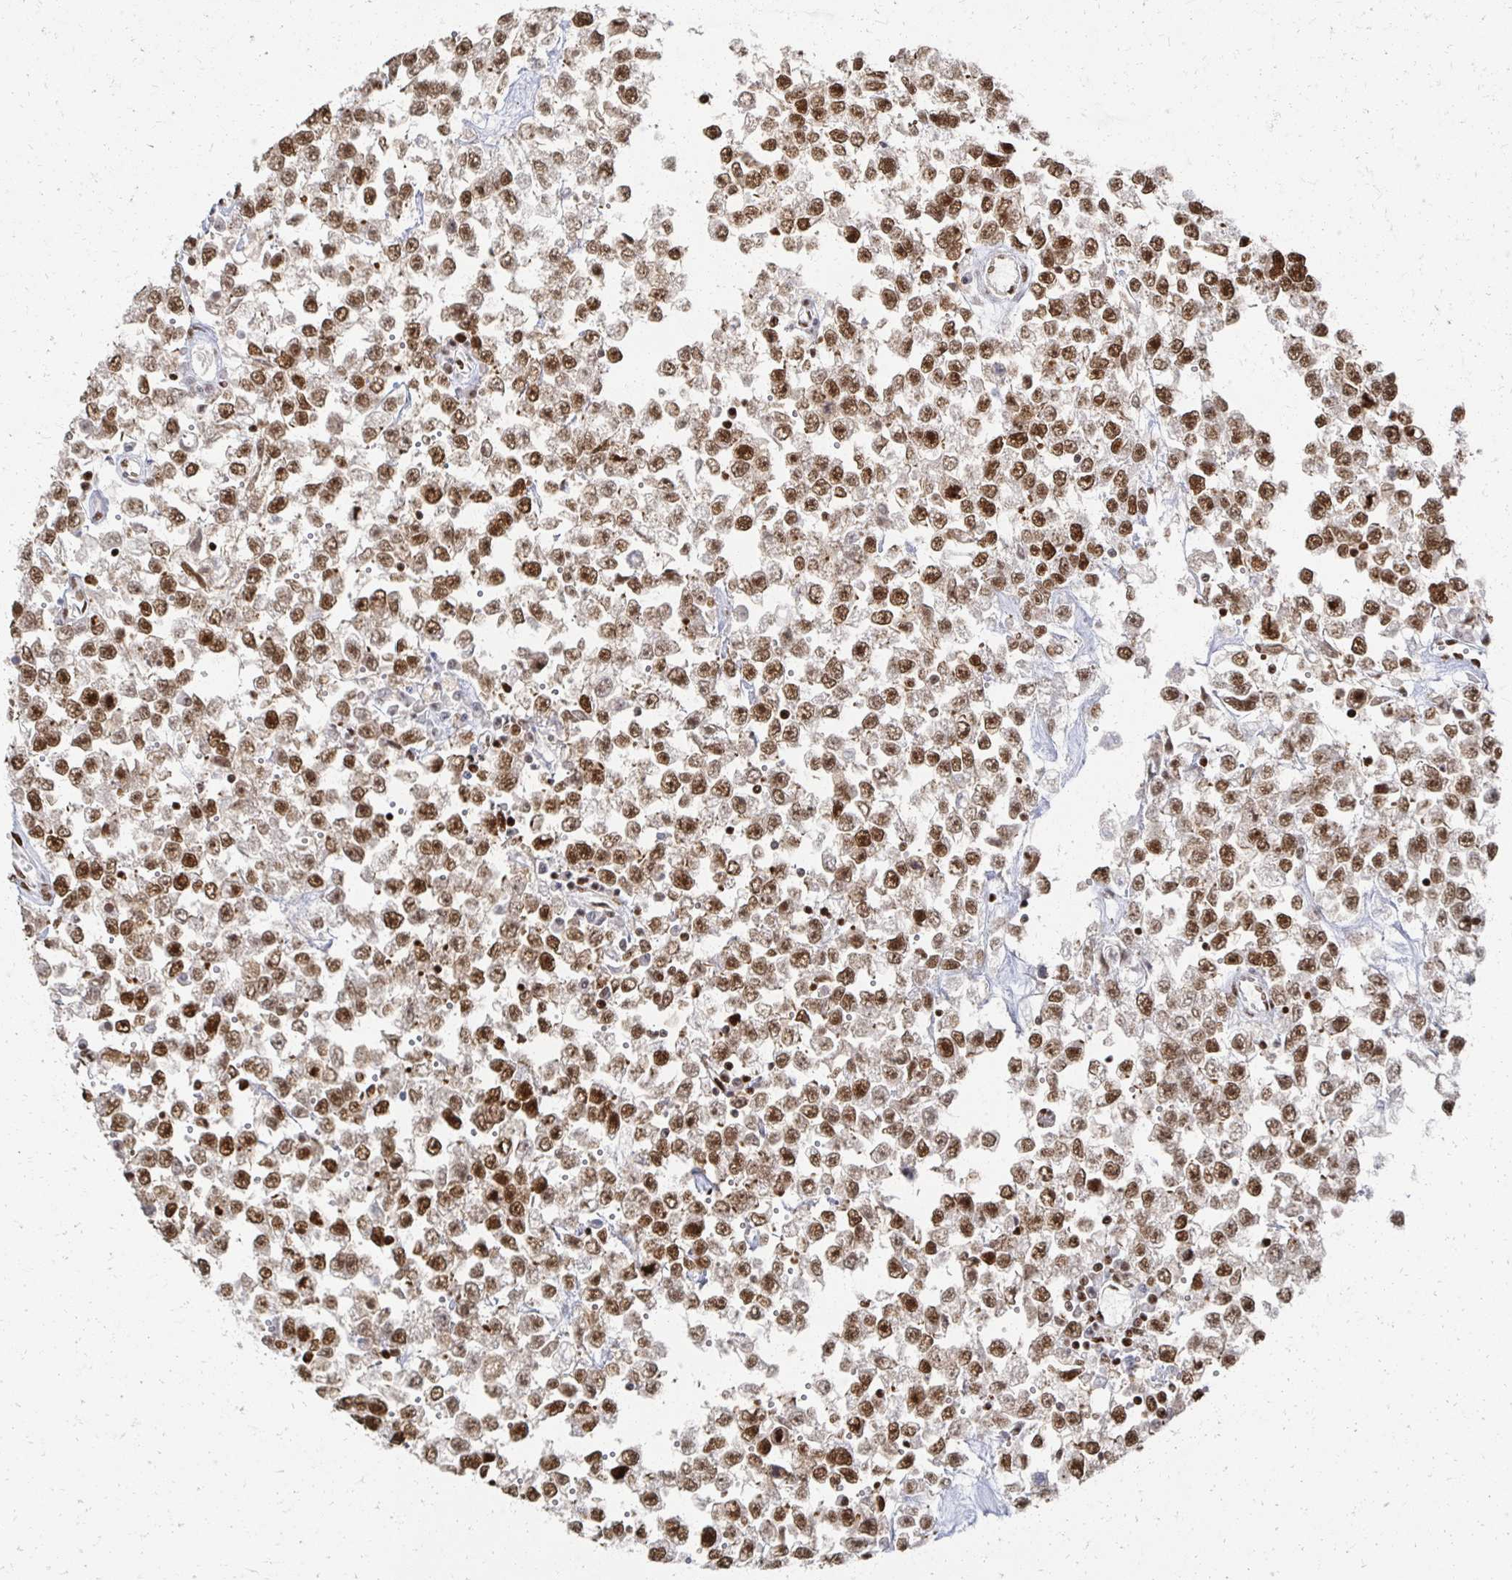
{"staining": {"intensity": "strong", "quantity": ">75%", "location": "nuclear"}, "tissue": "testis cancer", "cell_type": "Tumor cells", "image_type": "cancer", "snomed": [{"axis": "morphology", "description": "Seminoma, NOS"}, {"axis": "topography", "description": "Testis"}], "caption": "Testis cancer stained for a protein demonstrates strong nuclear positivity in tumor cells. Using DAB (brown) and hematoxylin (blue) stains, captured at high magnification using brightfield microscopy.", "gene": "RBBP7", "patient": {"sex": "male", "age": 34}}